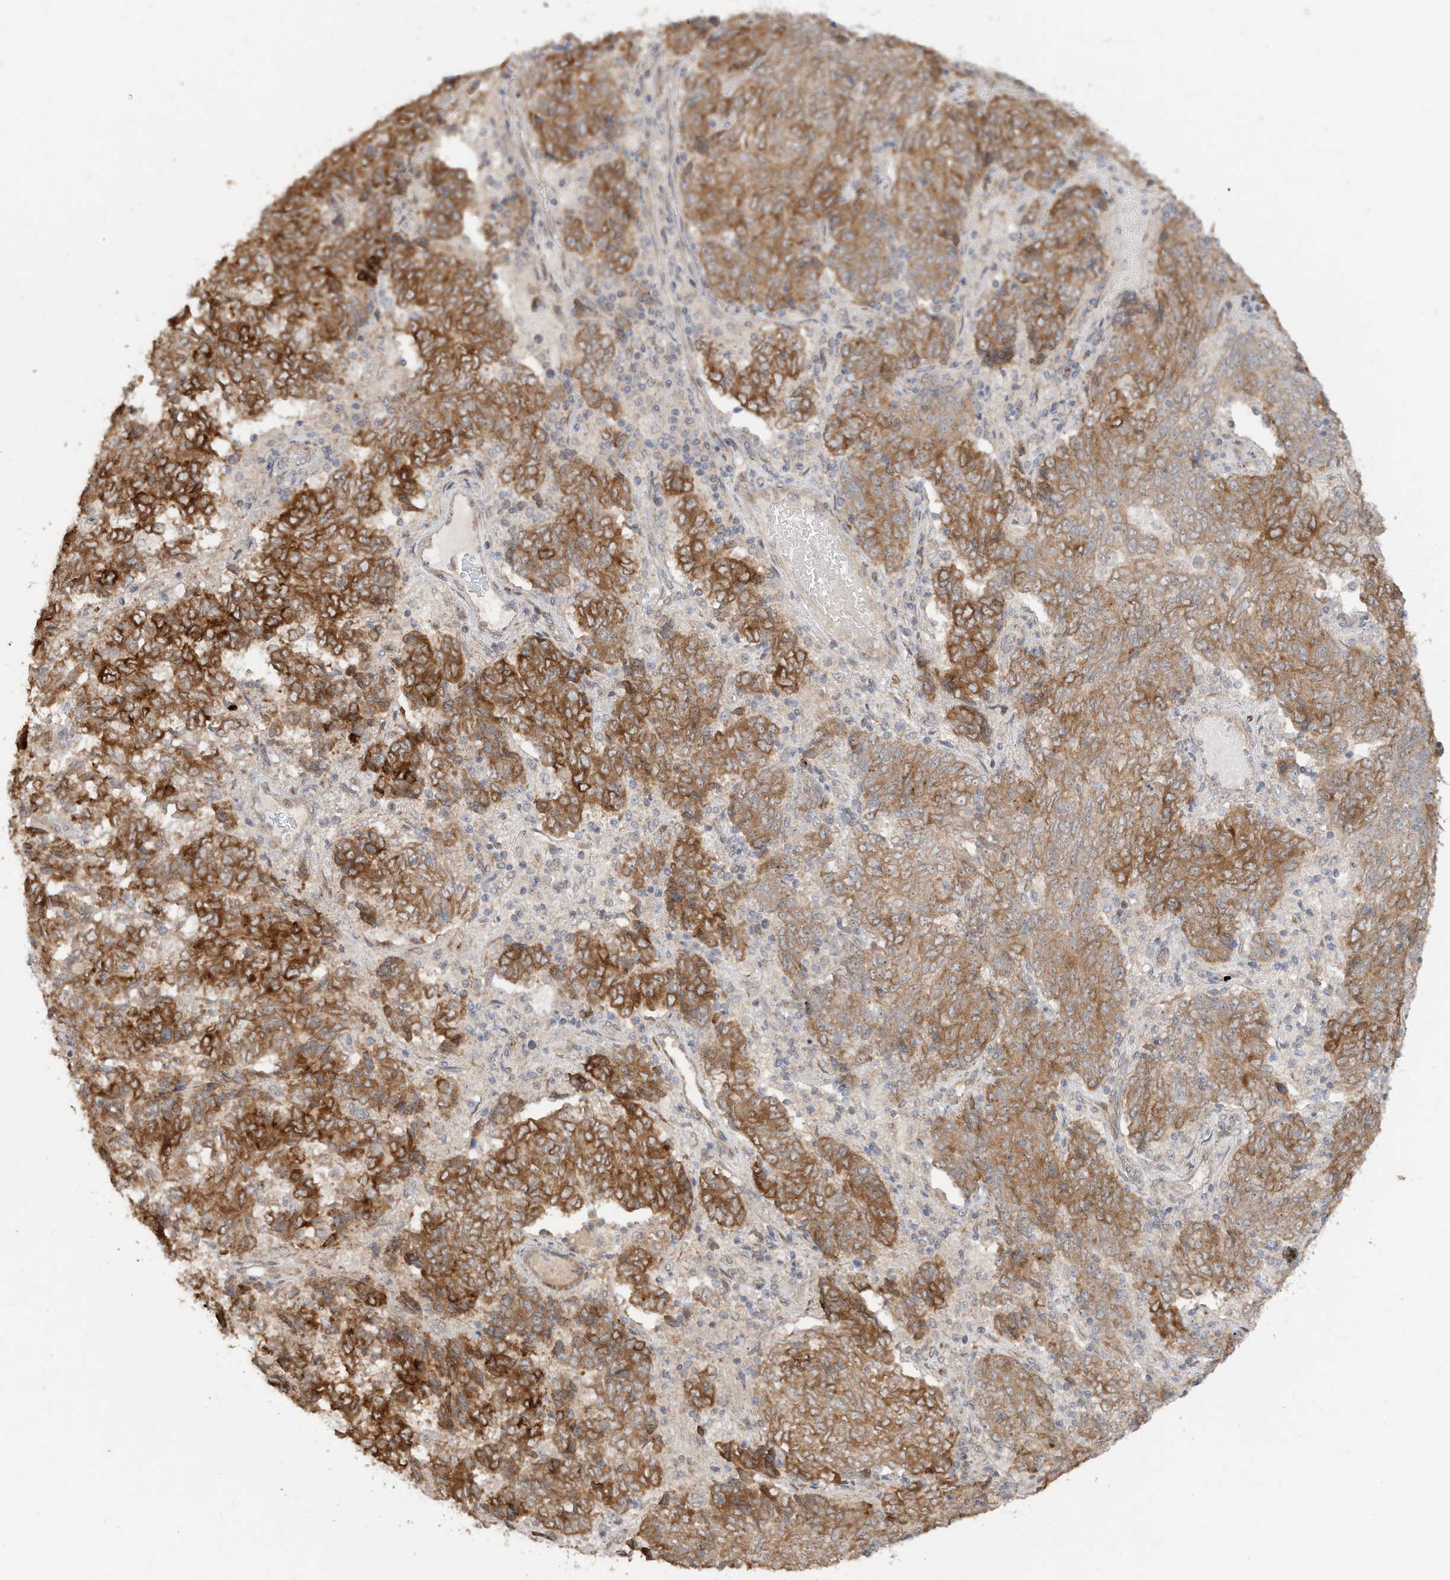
{"staining": {"intensity": "strong", "quantity": "25%-75%", "location": "cytoplasmic/membranous"}, "tissue": "endometrial cancer", "cell_type": "Tumor cells", "image_type": "cancer", "snomed": [{"axis": "morphology", "description": "Adenocarcinoma, NOS"}, {"axis": "topography", "description": "Endometrium"}], "caption": "Endometrial adenocarcinoma stained with DAB immunohistochemistry demonstrates high levels of strong cytoplasmic/membranous staining in about 25%-75% of tumor cells.", "gene": "CAGE1", "patient": {"sex": "female", "age": 80}}